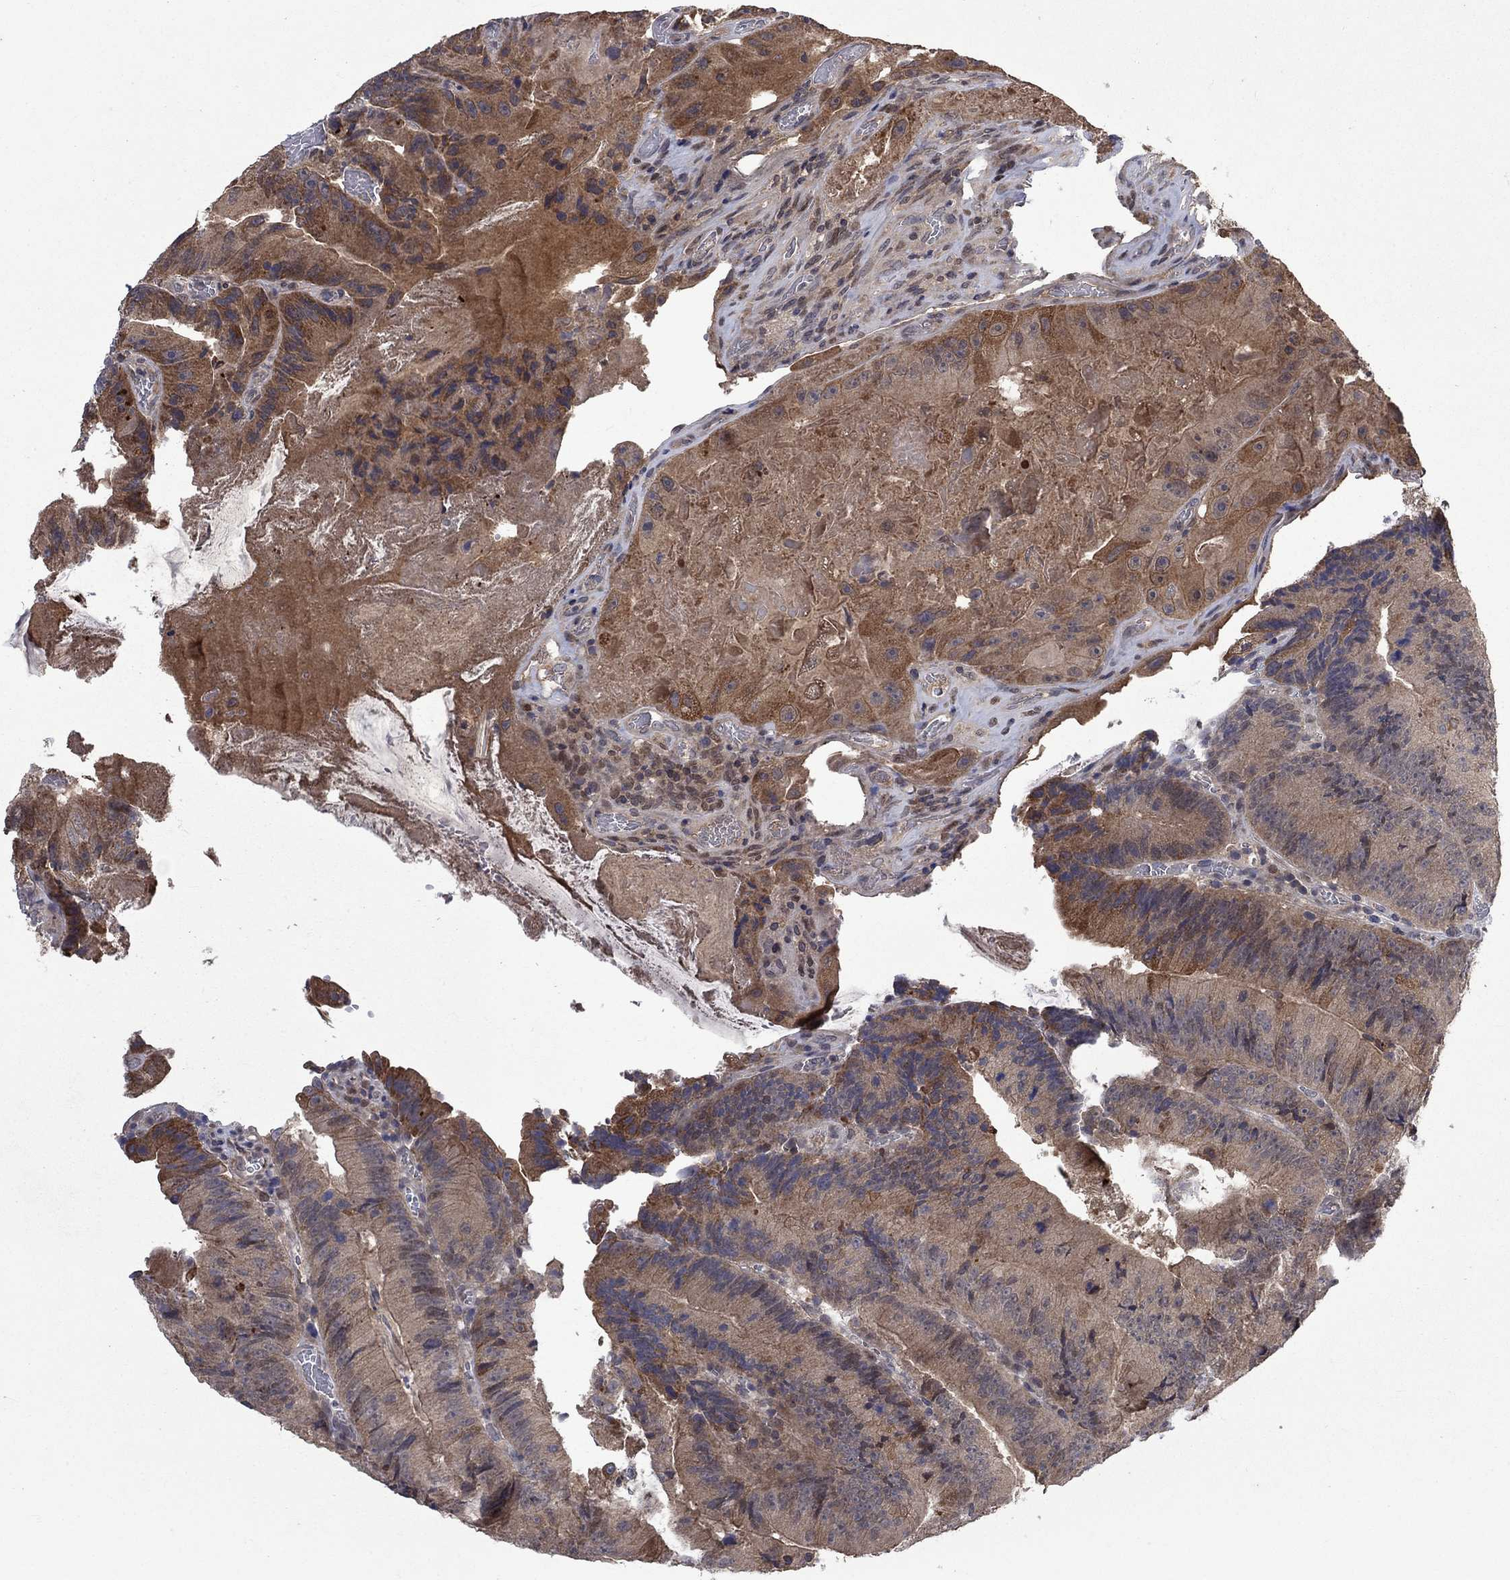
{"staining": {"intensity": "moderate", "quantity": "25%-75%", "location": "cytoplasmic/membranous"}, "tissue": "colorectal cancer", "cell_type": "Tumor cells", "image_type": "cancer", "snomed": [{"axis": "morphology", "description": "Adenocarcinoma, NOS"}, {"axis": "topography", "description": "Colon"}], "caption": "The immunohistochemical stain highlights moderate cytoplasmic/membranous positivity in tumor cells of colorectal cancer (adenocarcinoma) tissue.", "gene": "IAH1", "patient": {"sex": "female", "age": 86}}